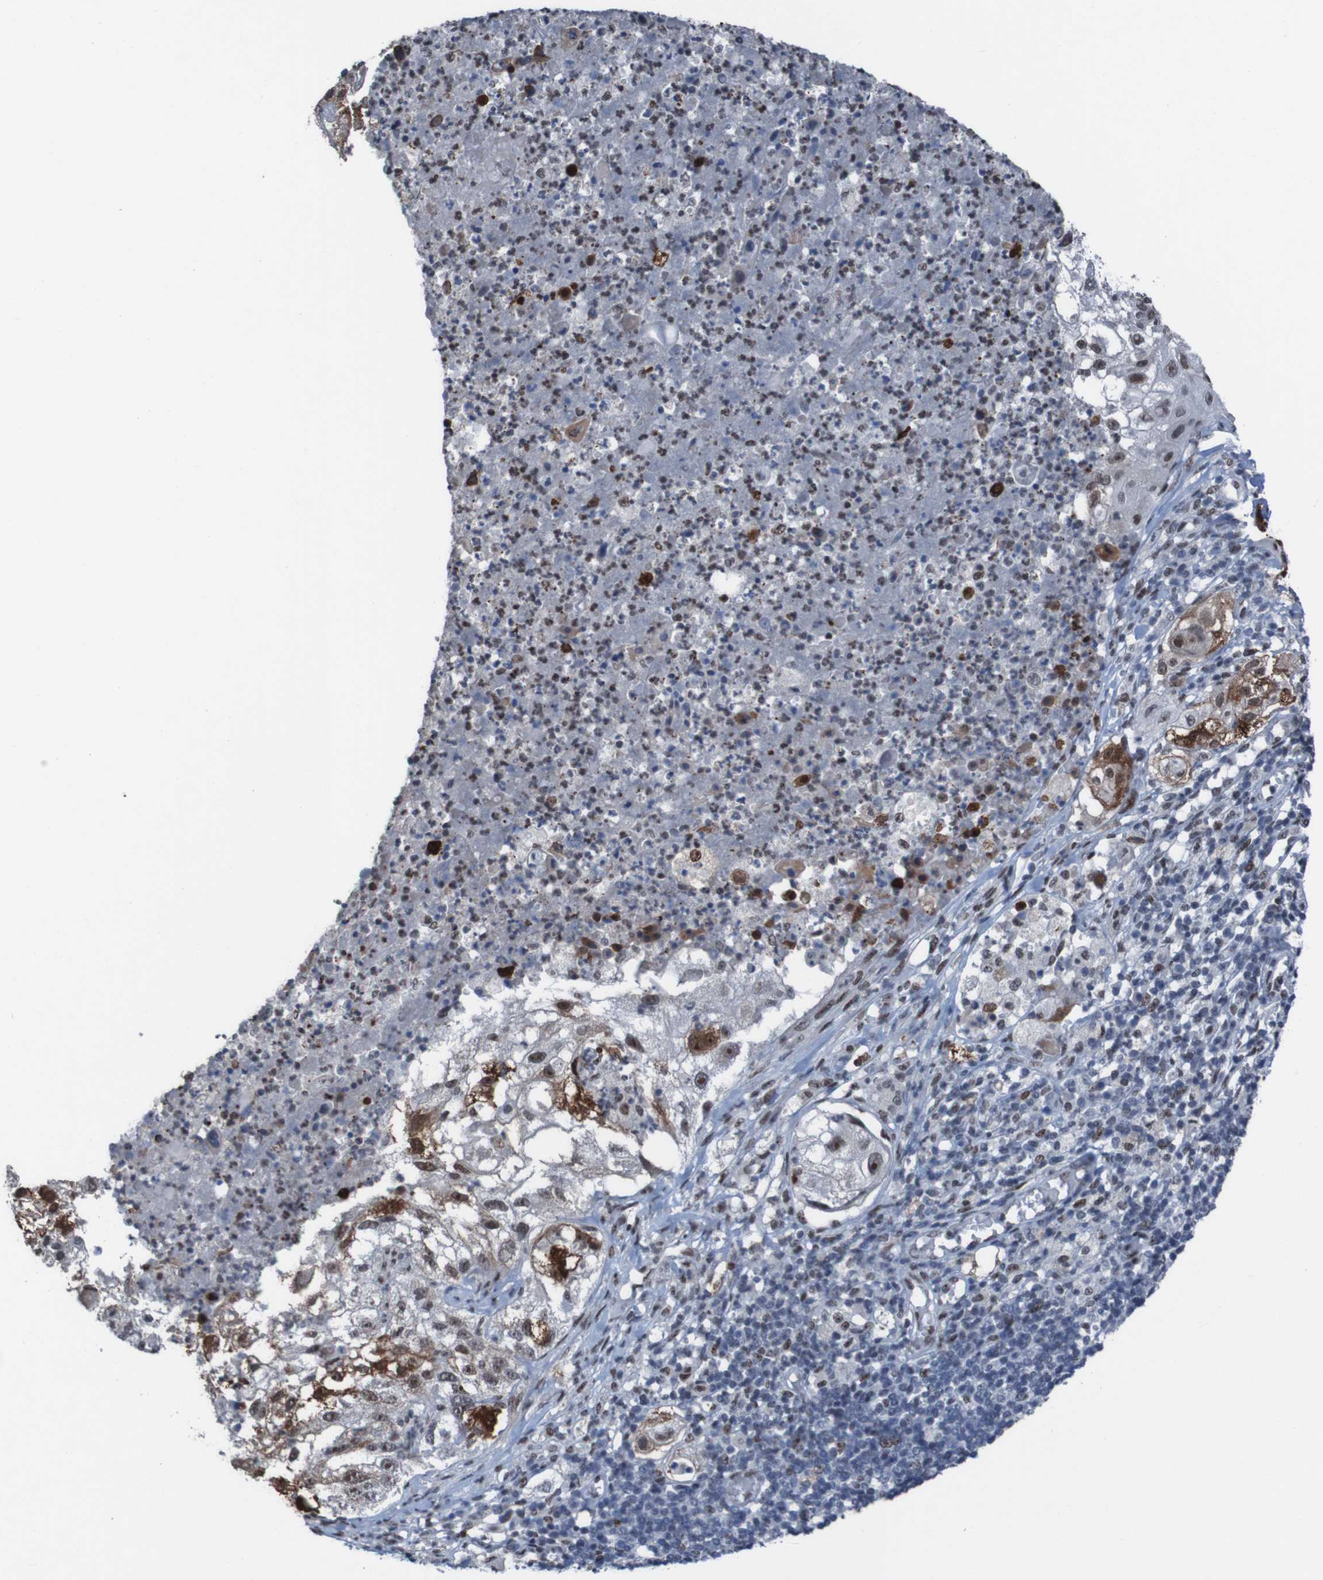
{"staining": {"intensity": "strong", "quantity": ">75%", "location": "cytoplasmic/membranous,nuclear"}, "tissue": "lung cancer", "cell_type": "Tumor cells", "image_type": "cancer", "snomed": [{"axis": "morphology", "description": "Inflammation, NOS"}, {"axis": "morphology", "description": "Squamous cell carcinoma, NOS"}, {"axis": "topography", "description": "Lymph node"}, {"axis": "topography", "description": "Soft tissue"}, {"axis": "topography", "description": "Lung"}], "caption": "Immunohistochemical staining of human lung cancer displays strong cytoplasmic/membranous and nuclear protein staining in approximately >75% of tumor cells.", "gene": "PHF2", "patient": {"sex": "male", "age": 66}}